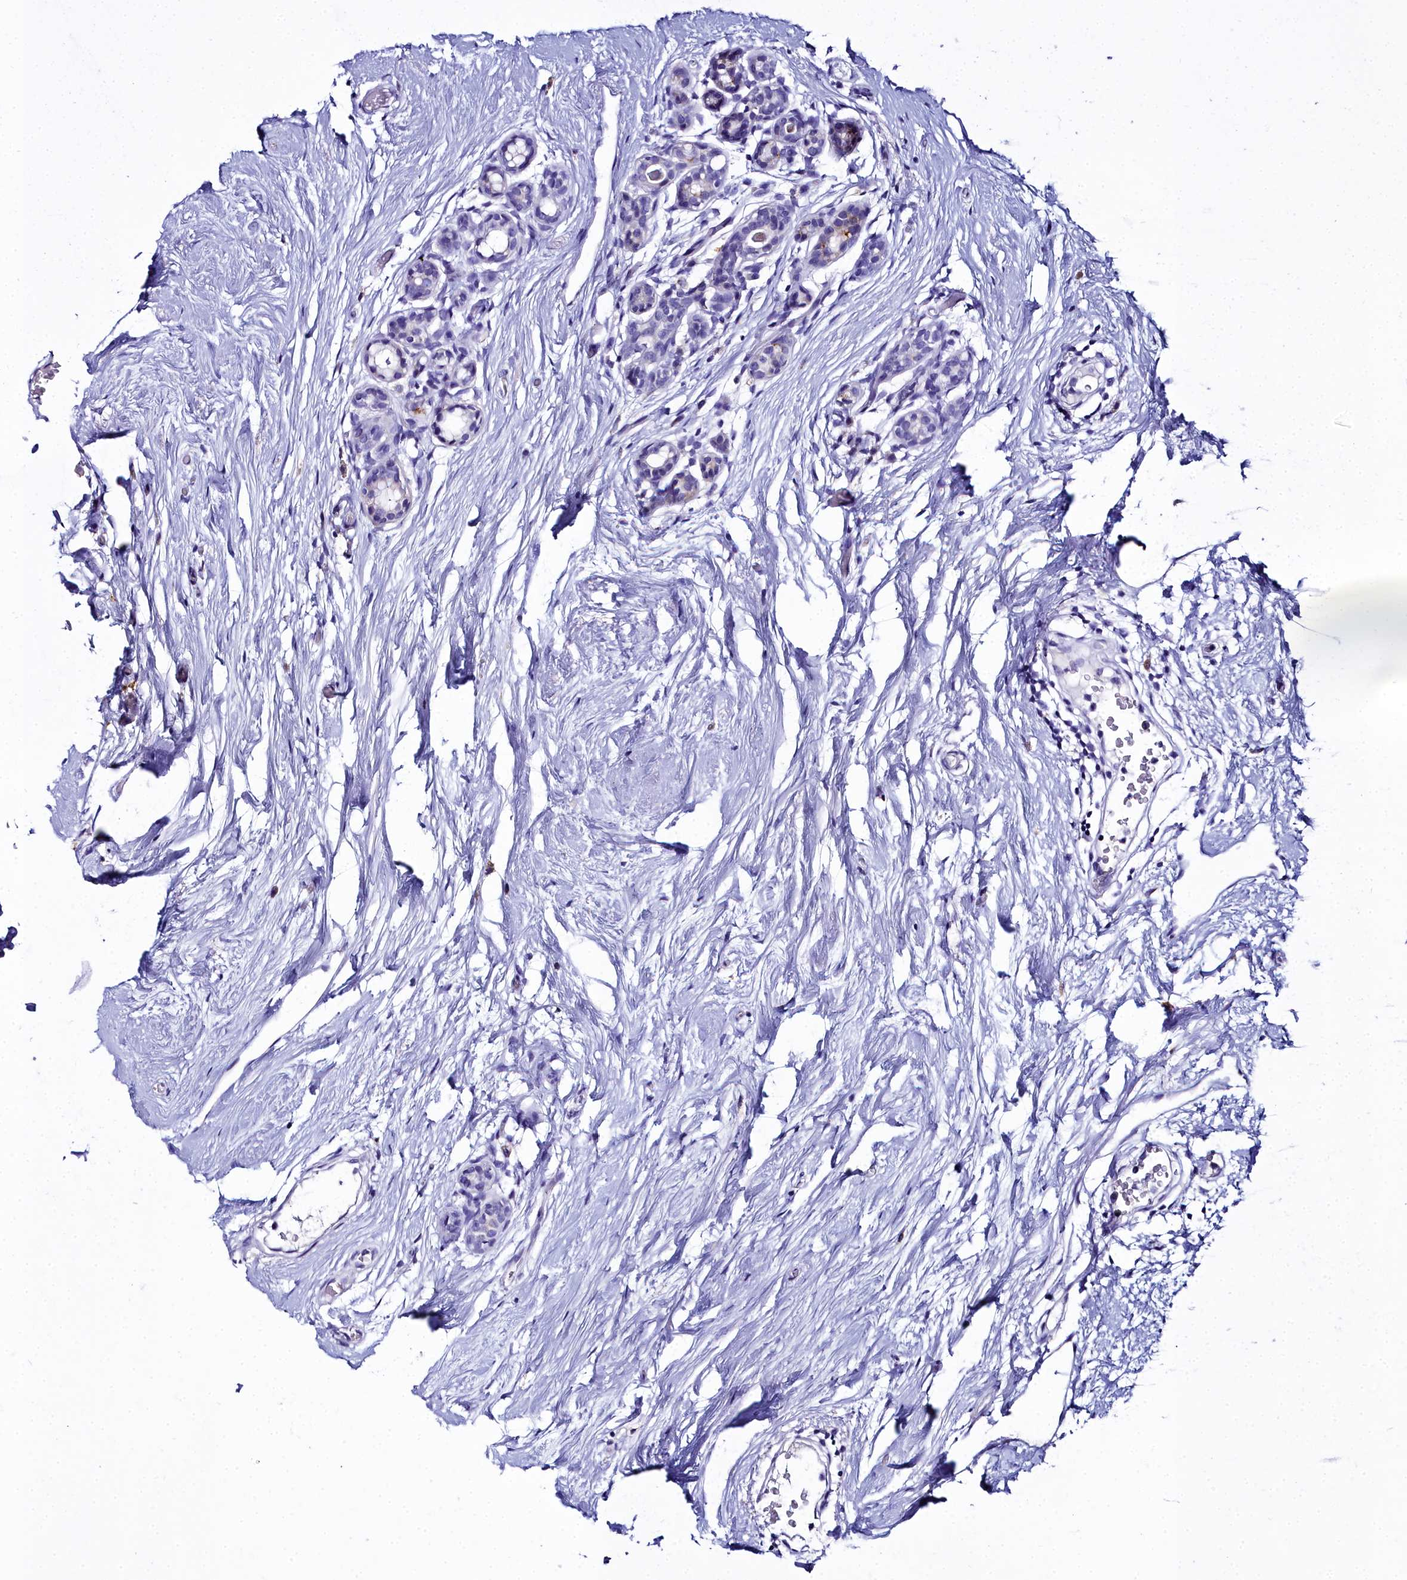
{"staining": {"intensity": "negative", "quantity": "none", "location": "none"}, "tissue": "breast cancer", "cell_type": "Tumor cells", "image_type": "cancer", "snomed": [{"axis": "morphology", "description": "Lobular carcinoma"}, {"axis": "topography", "description": "Breast"}], "caption": "Tumor cells show no significant protein expression in lobular carcinoma (breast).", "gene": "ELAPOR2", "patient": {"sex": "female", "age": 58}}